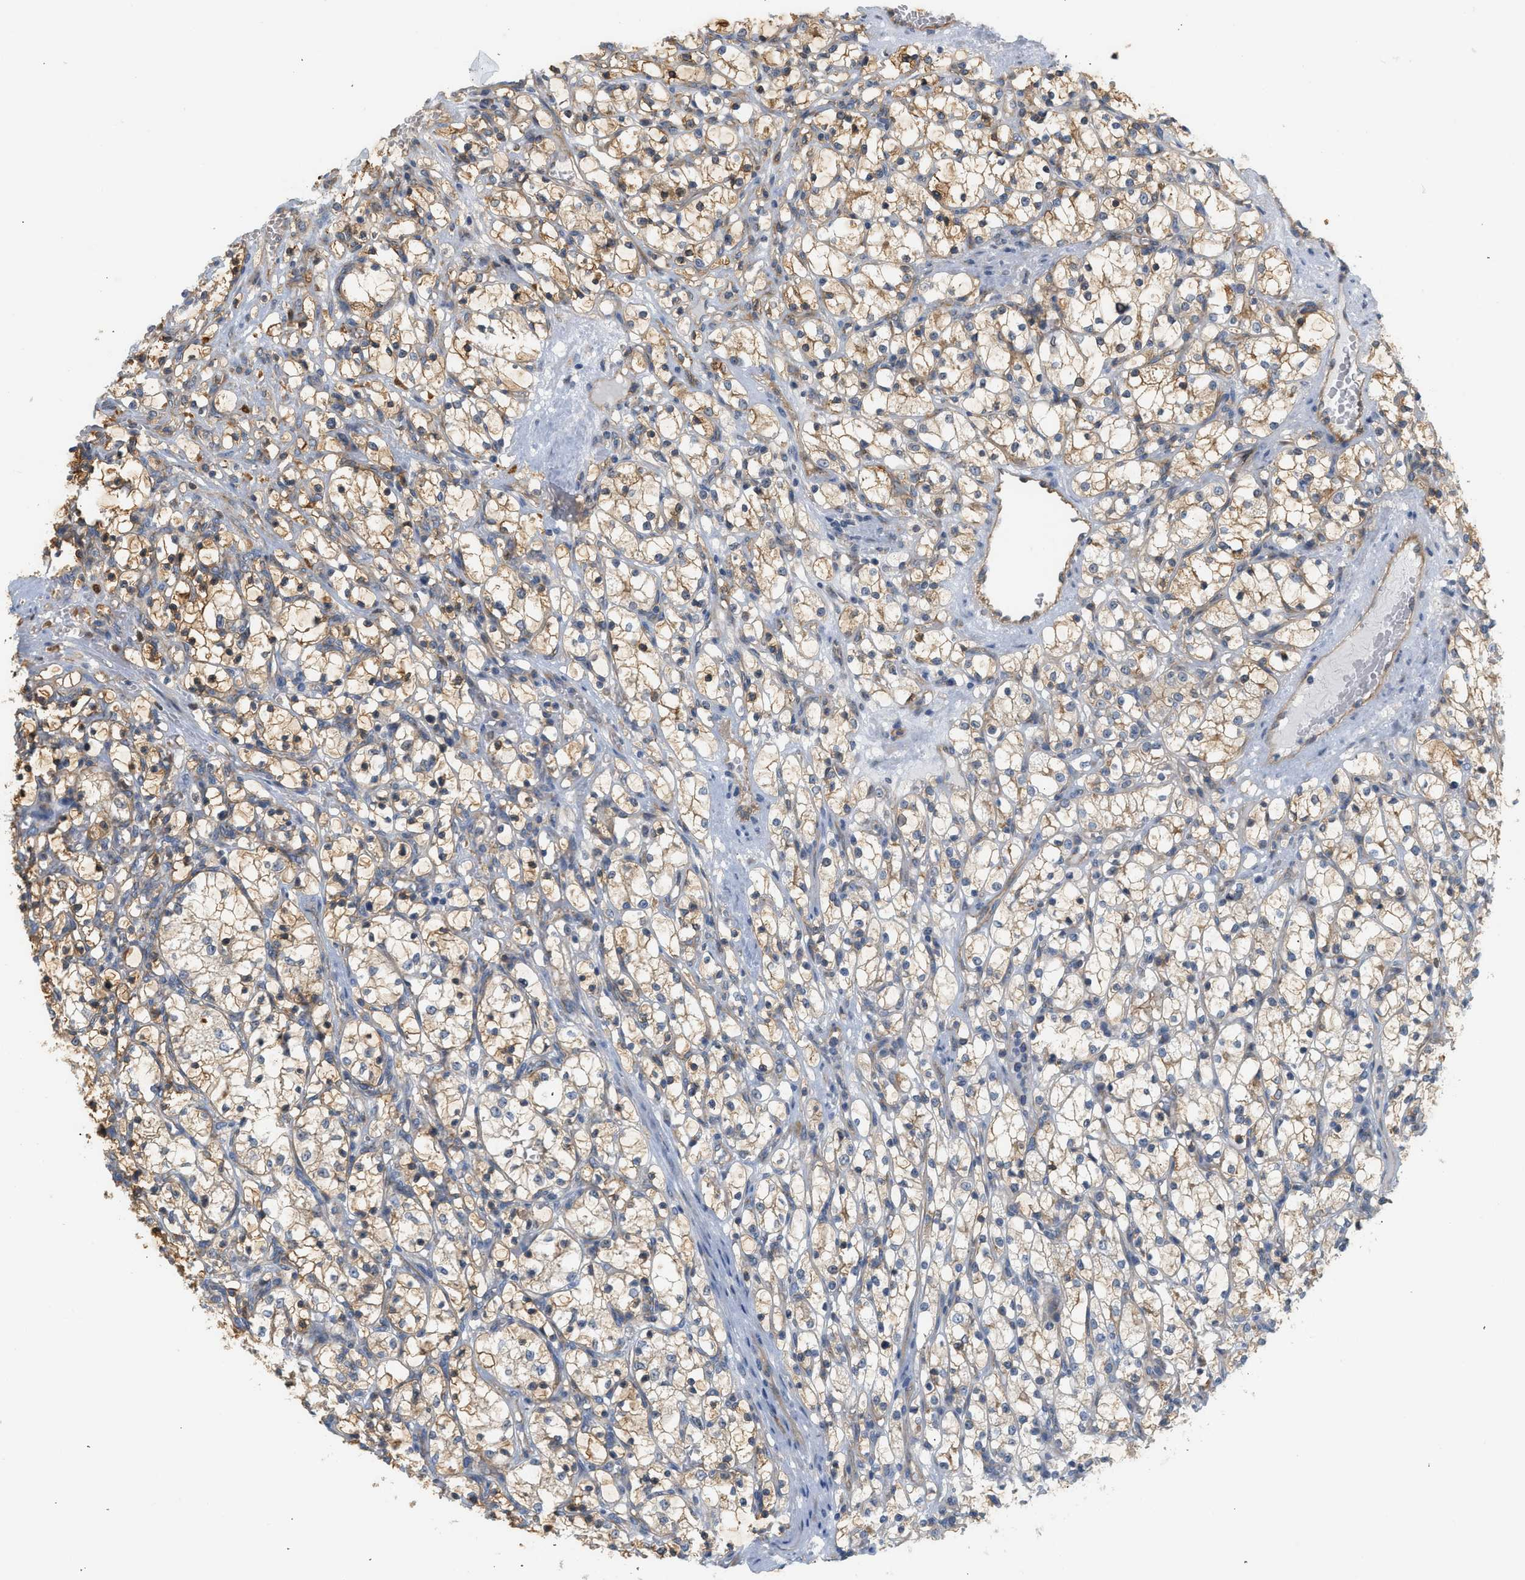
{"staining": {"intensity": "weak", "quantity": ">75%", "location": "cytoplasmic/membranous"}, "tissue": "renal cancer", "cell_type": "Tumor cells", "image_type": "cancer", "snomed": [{"axis": "morphology", "description": "Adenocarcinoma, NOS"}, {"axis": "topography", "description": "Kidney"}], "caption": "Protein expression analysis of adenocarcinoma (renal) demonstrates weak cytoplasmic/membranous positivity in approximately >75% of tumor cells.", "gene": "CTXN1", "patient": {"sex": "female", "age": 69}}